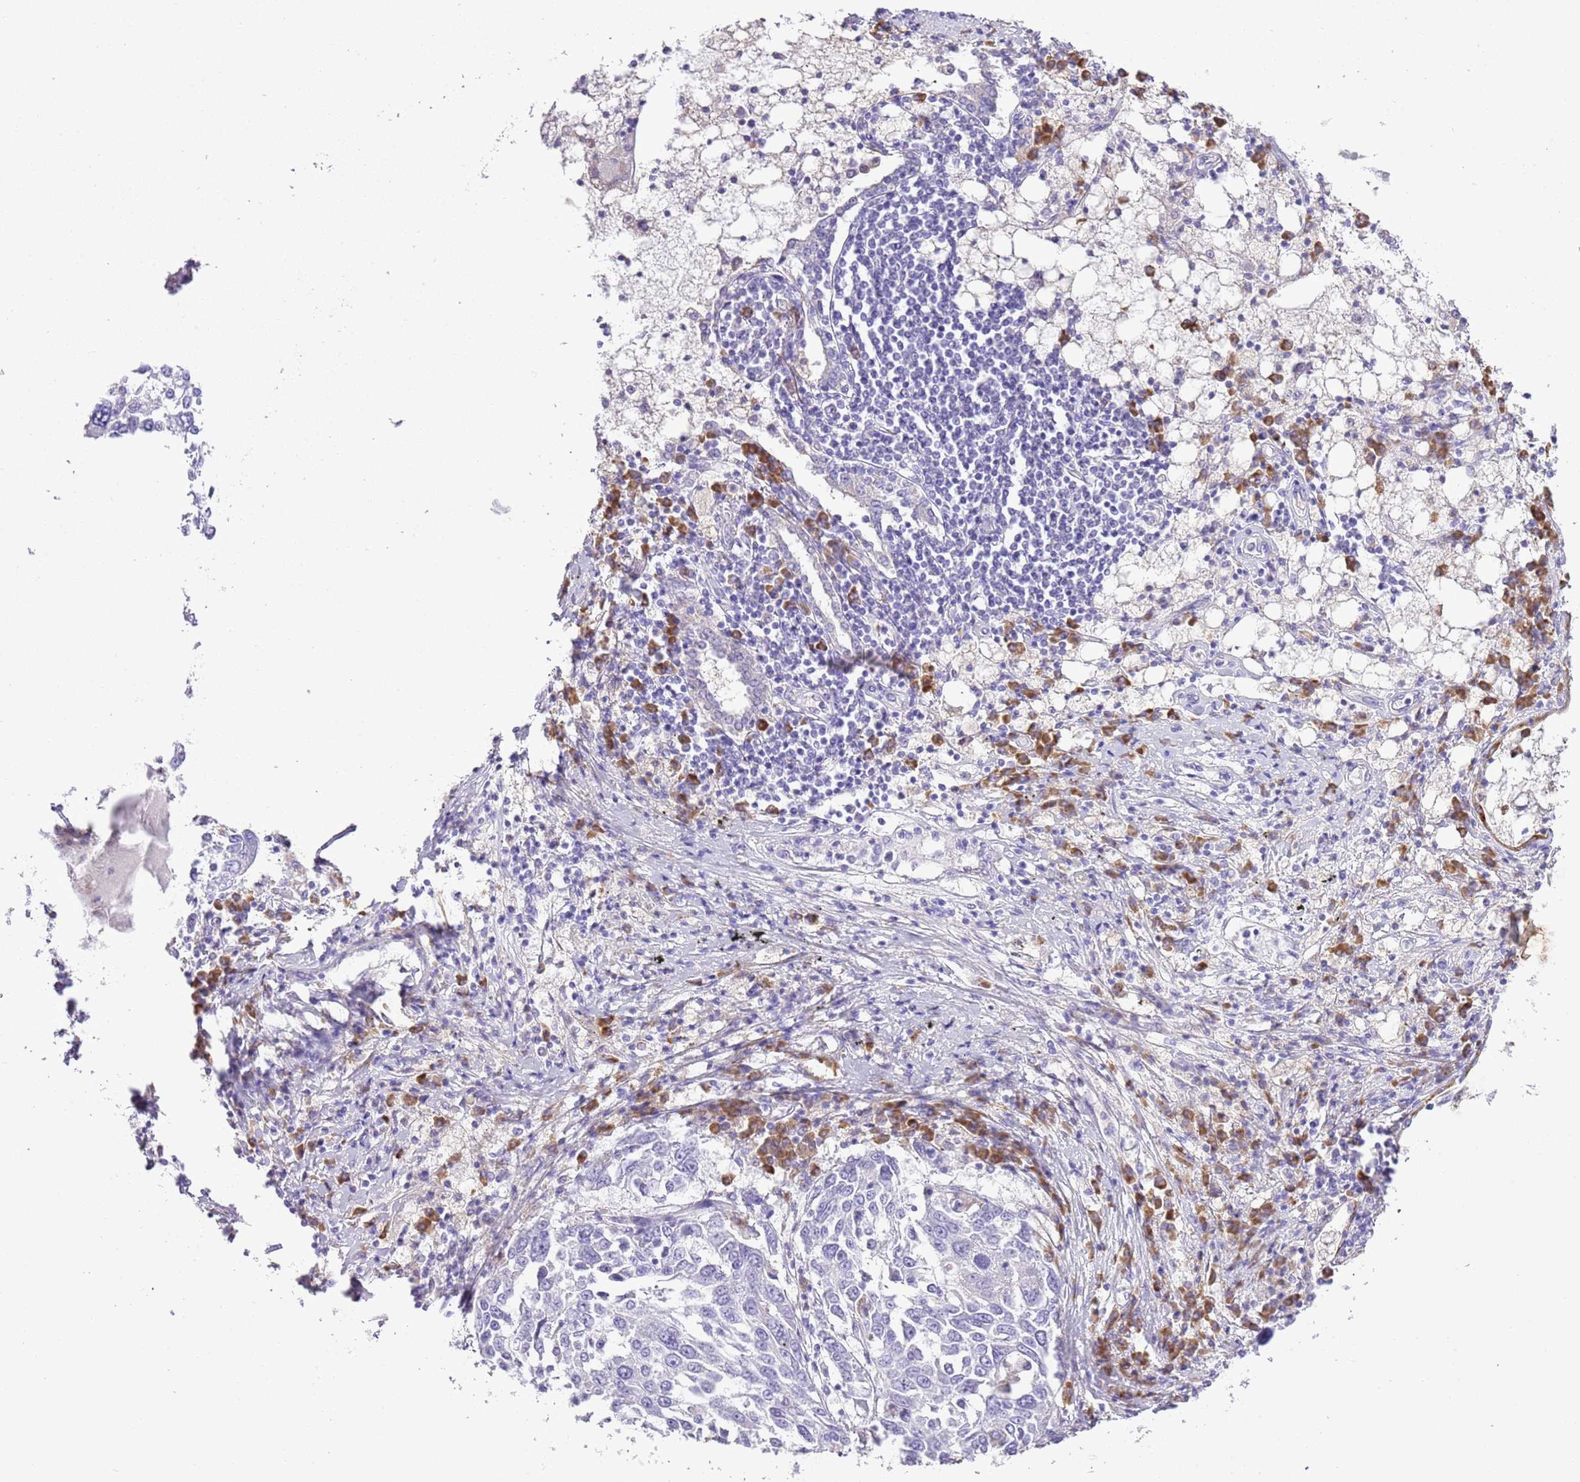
{"staining": {"intensity": "negative", "quantity": "none", "location": "none"}, "tissue": "lung cancer", "cell_type": "Tumor cells", "image_type": "cancer", "snomed": [{"axis": "morphology", "description": "Squamous cell carcinoma, NOS"}, {"axis": "topography", "description": "Lung"}], "caption": "Immunohistochemistry (IHC) micrograph of neoplastic tissue: lung squamous cell carcinoma stained with DAB (3,3'-diaminobenzidine) shows no significant protein staining in tumor cells.", "gene": "AAR2", "patient": {"sex": "male", "age": 65}}